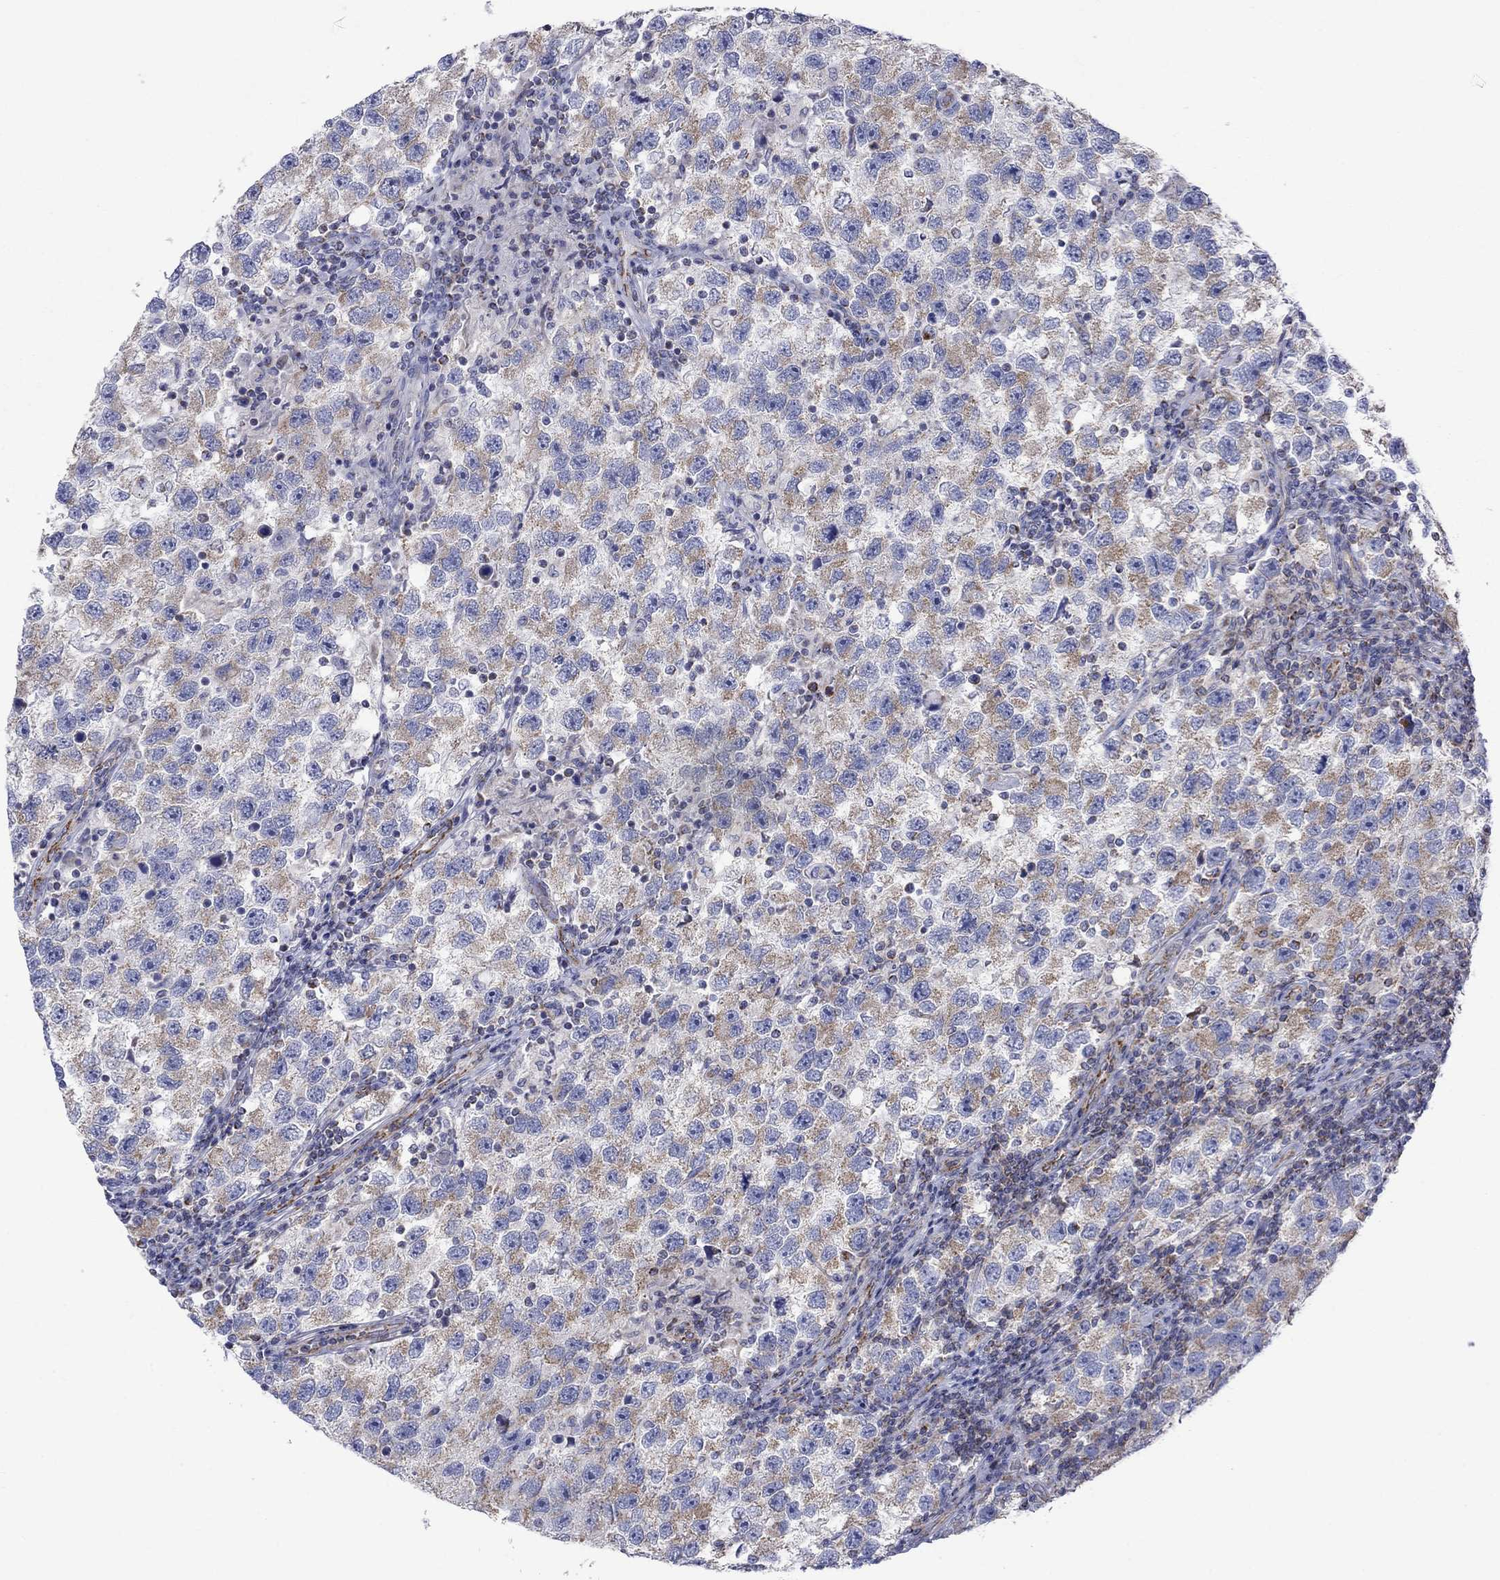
{"staining": {"intensity": "moderate", "quantity": "25%-75%", "location": "cytoplasmic/membranous"}, "tissue": "testis cancer", "cell_type": "Tumor cells", "image_type": "cancer", "snomed": [{"axis": "morphology", "description": "Seminoma, NOS"}, {"axis": "topography", "description": "Testis"}], "caption": "Testis cancer (seminoma) tissue reveals moderate cytoplasmic/membranous positivity in approximately 25%-75% of tumor cells, visualized by immunohistochemistry.", "gene": "CISD1", "patient": {"sex": "male", "age": 26}}